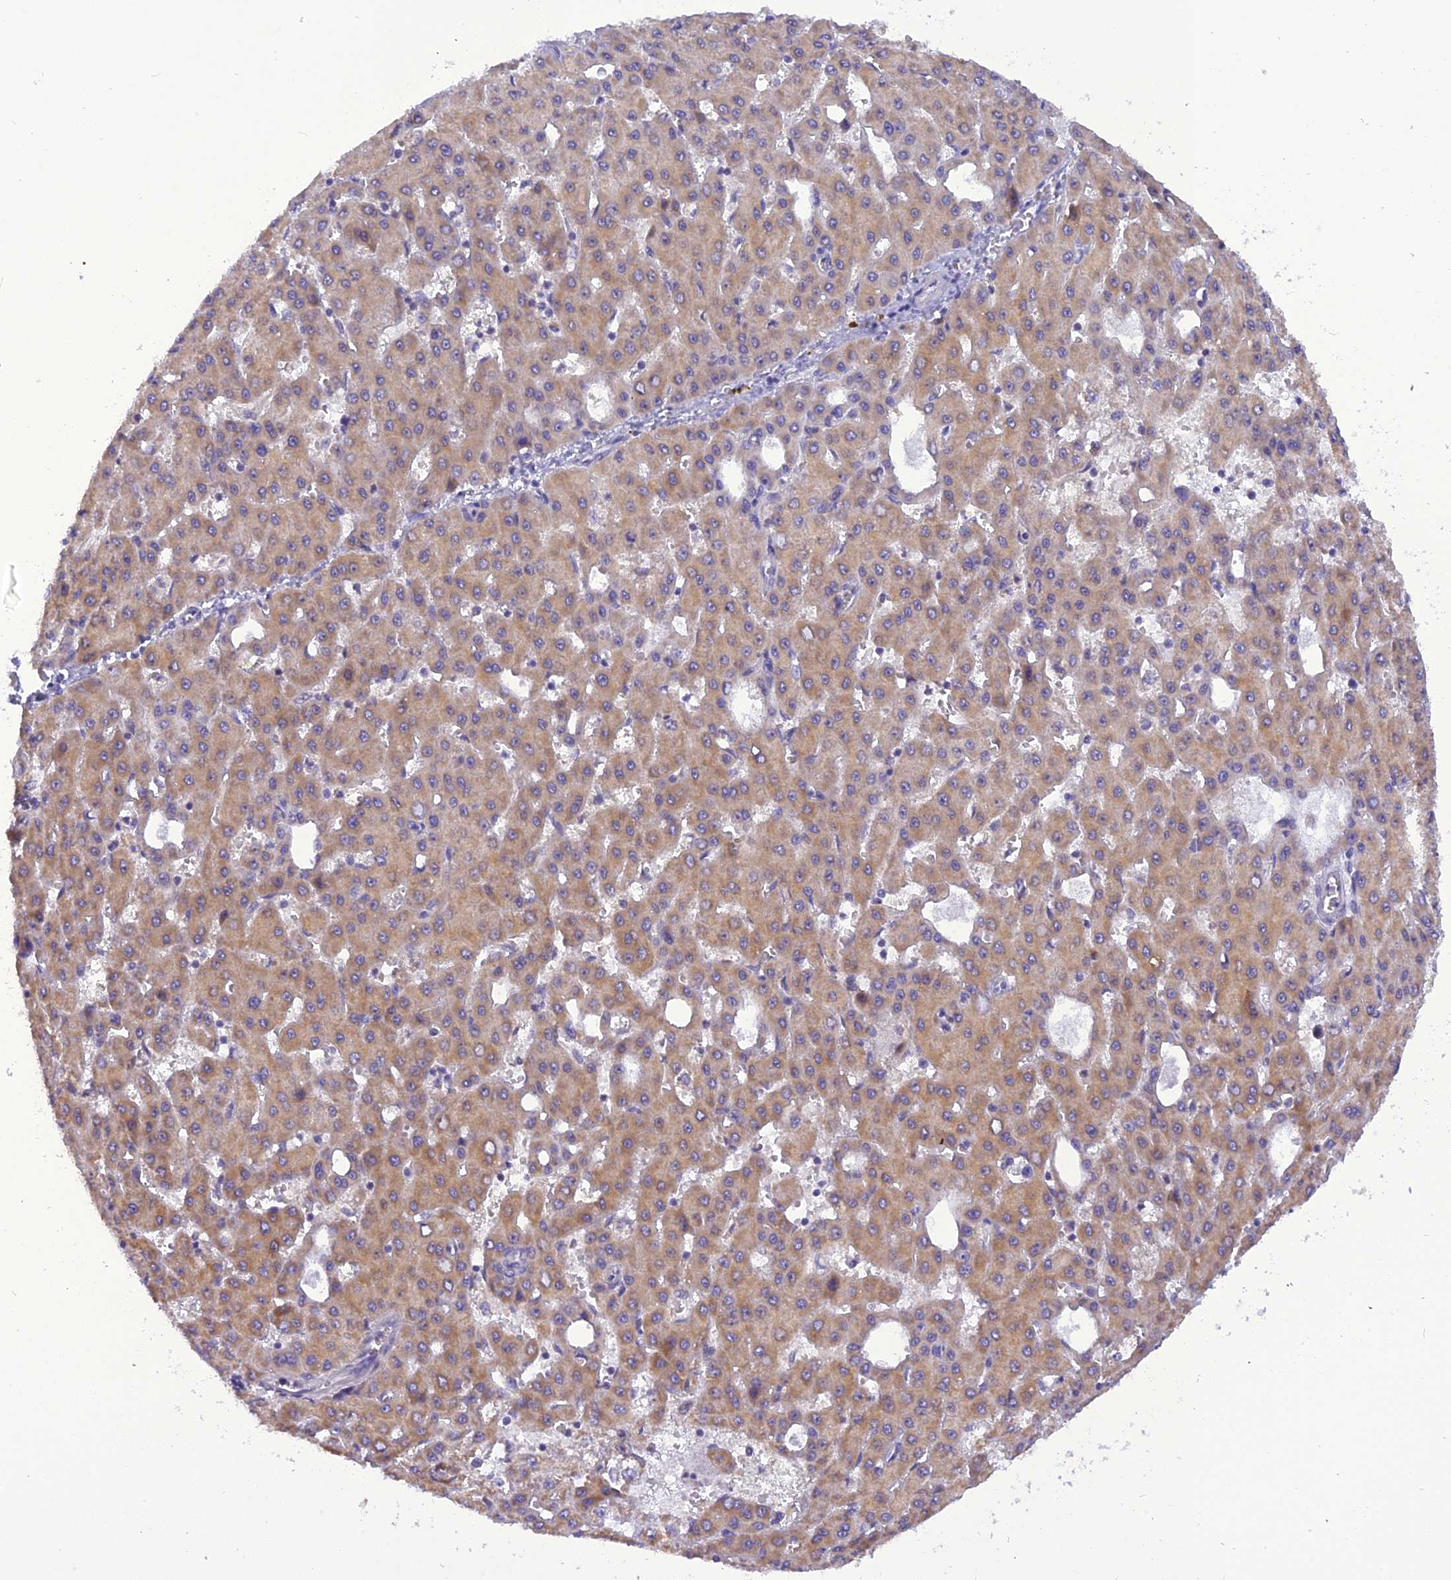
{"staining": {"intensity": "moderate", "quantity": "25%-75%", "location": "cytoplasmic/membranous"}, "tissue": "liver cancer", "cell_type": "Tumor cells", "image_type": "cancer", "snomed": [{"axis": "morphology", "description": "Carcinoma, Hepatocellular, NOS"}, {"axis": "topography", "description": "Liver"}], "caption": "Immunohistochemistry staining of liver hepatocellular carcinoma, which reveals medium levels of moderate cytoplasmic/membranous expression in approximately 25%-75% of tumor cells indicating moderate cytoplasmic/membranous protein expression. The staining was performed using DAB (3,3'-diaminobenzidine) (brown) for protein detection and nuclei were counterstained in hematoxylin (blue).", "gene": "TRIM3", "patient": {"sex": "male", "age": 47}}